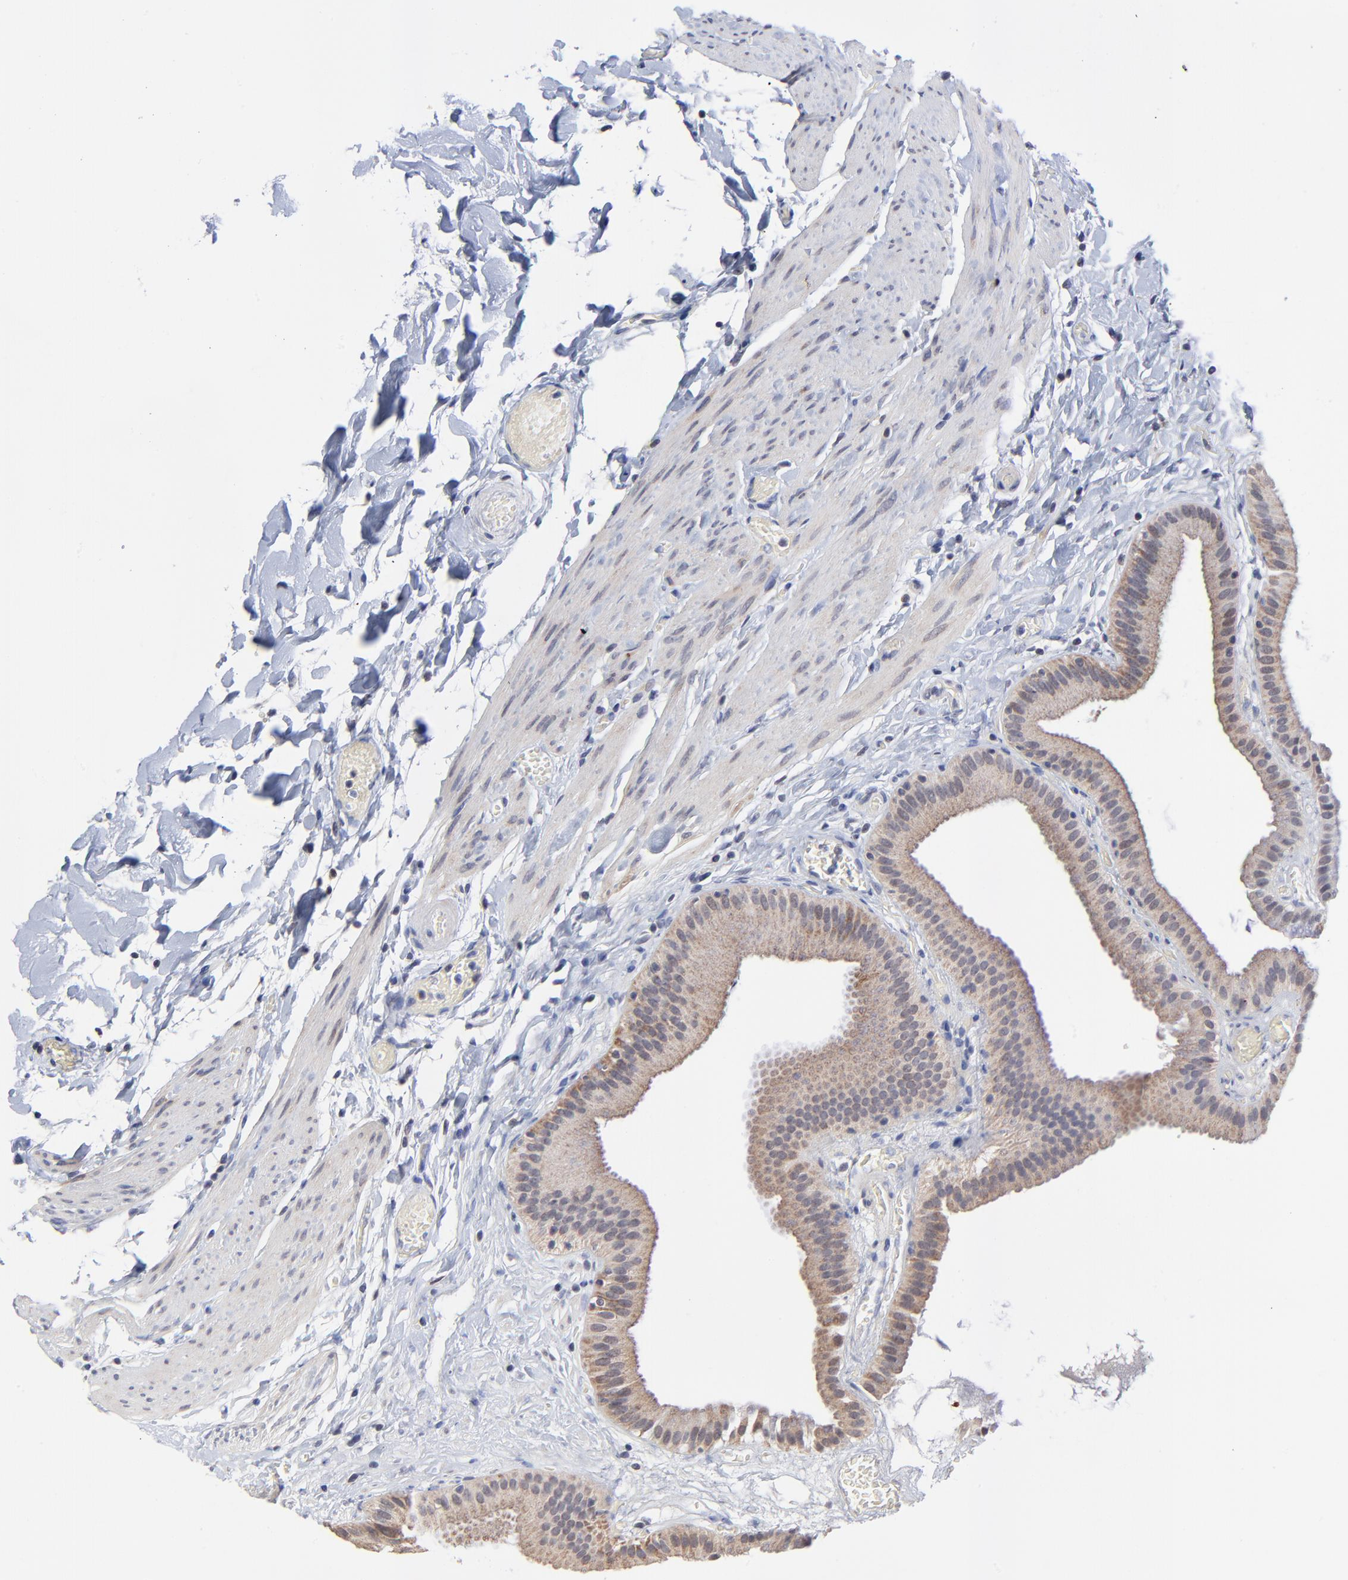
{"staining": {"intensity": "weak", "quantity": ">75%", "location": "cytoplasmic/membranous"}, "tissue": "gallbladder", "cell_type": "Glandular cells", "image_type": "normal", "snomed": [{"axis": "morphology", "description": "Normal tissue, NOS"}, {"axis": "topography", "description": "Gallbladder"}], "caption": "Immunohistochemistry (IHC) micrograph of benign human gallbladder stained for a protein (brown), which demonstrates low levels of weak cytoplasmic/membranous staining in approximately >75% of glandular cells.", "gene": "FBXO8", "patient": {"sex": "female", "age": 63}}